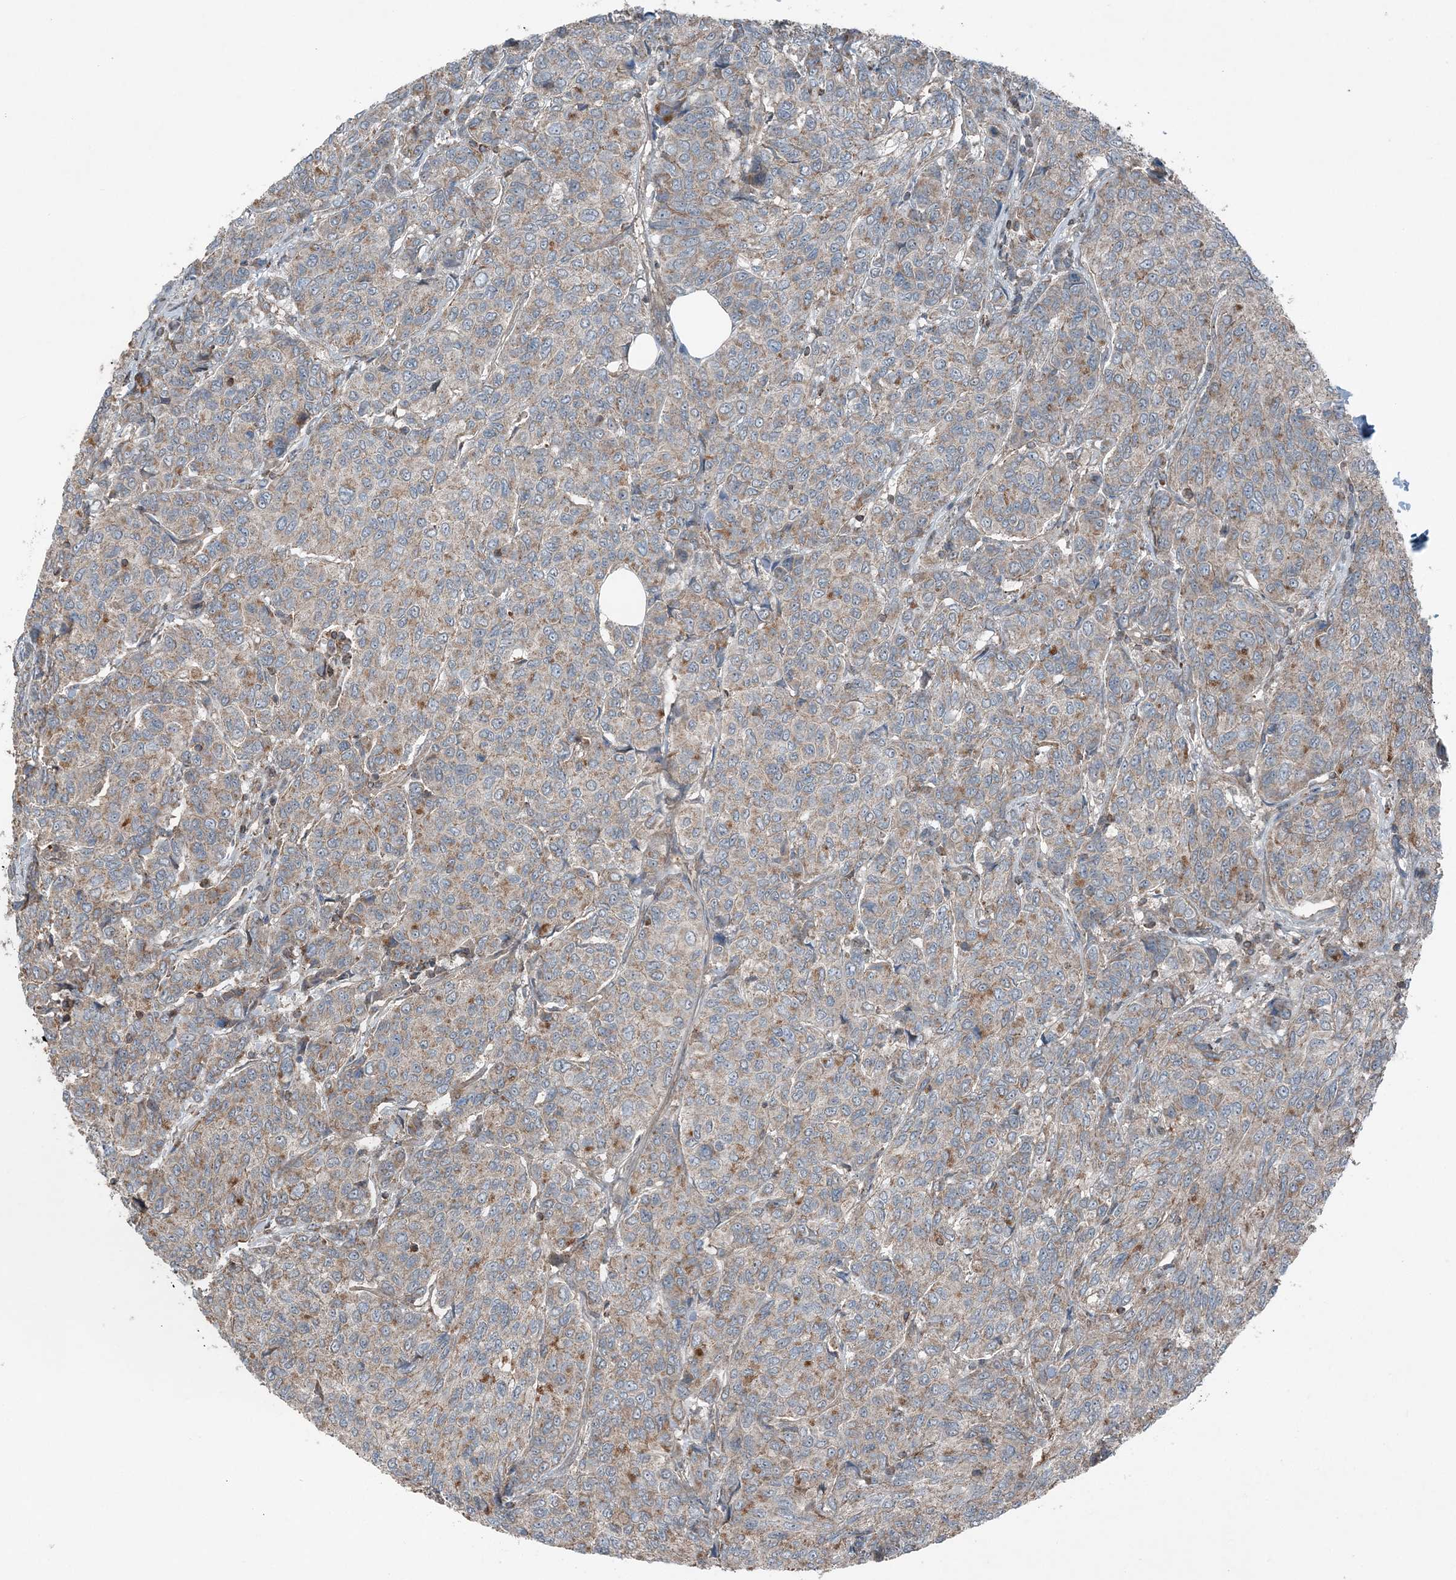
{"staining": {"intensity": "moderate", "quantity": "25%-75%", "location": "cytoplasmic/membranous"}, "tissue": "breast cancer", "cell_type": "Tumor cells", "image_type": "cancer", "snomed": [{"axis": "morphology", "description": "Duct carcinoma"}, {"axis": "topography", "description": "Breast"}], "caption": "An immunohistochemistry (IHC) histopathology image of tumor tissue is shown. Protein staining in brown shows moderate cytoplasmic/membranous positivity in breast cancer within tumor cells. (DAB IHC, brown staining for protein, blue staining for nuclei).", "gene": "KY", "patient": {"sex": "female", "age": 55}}